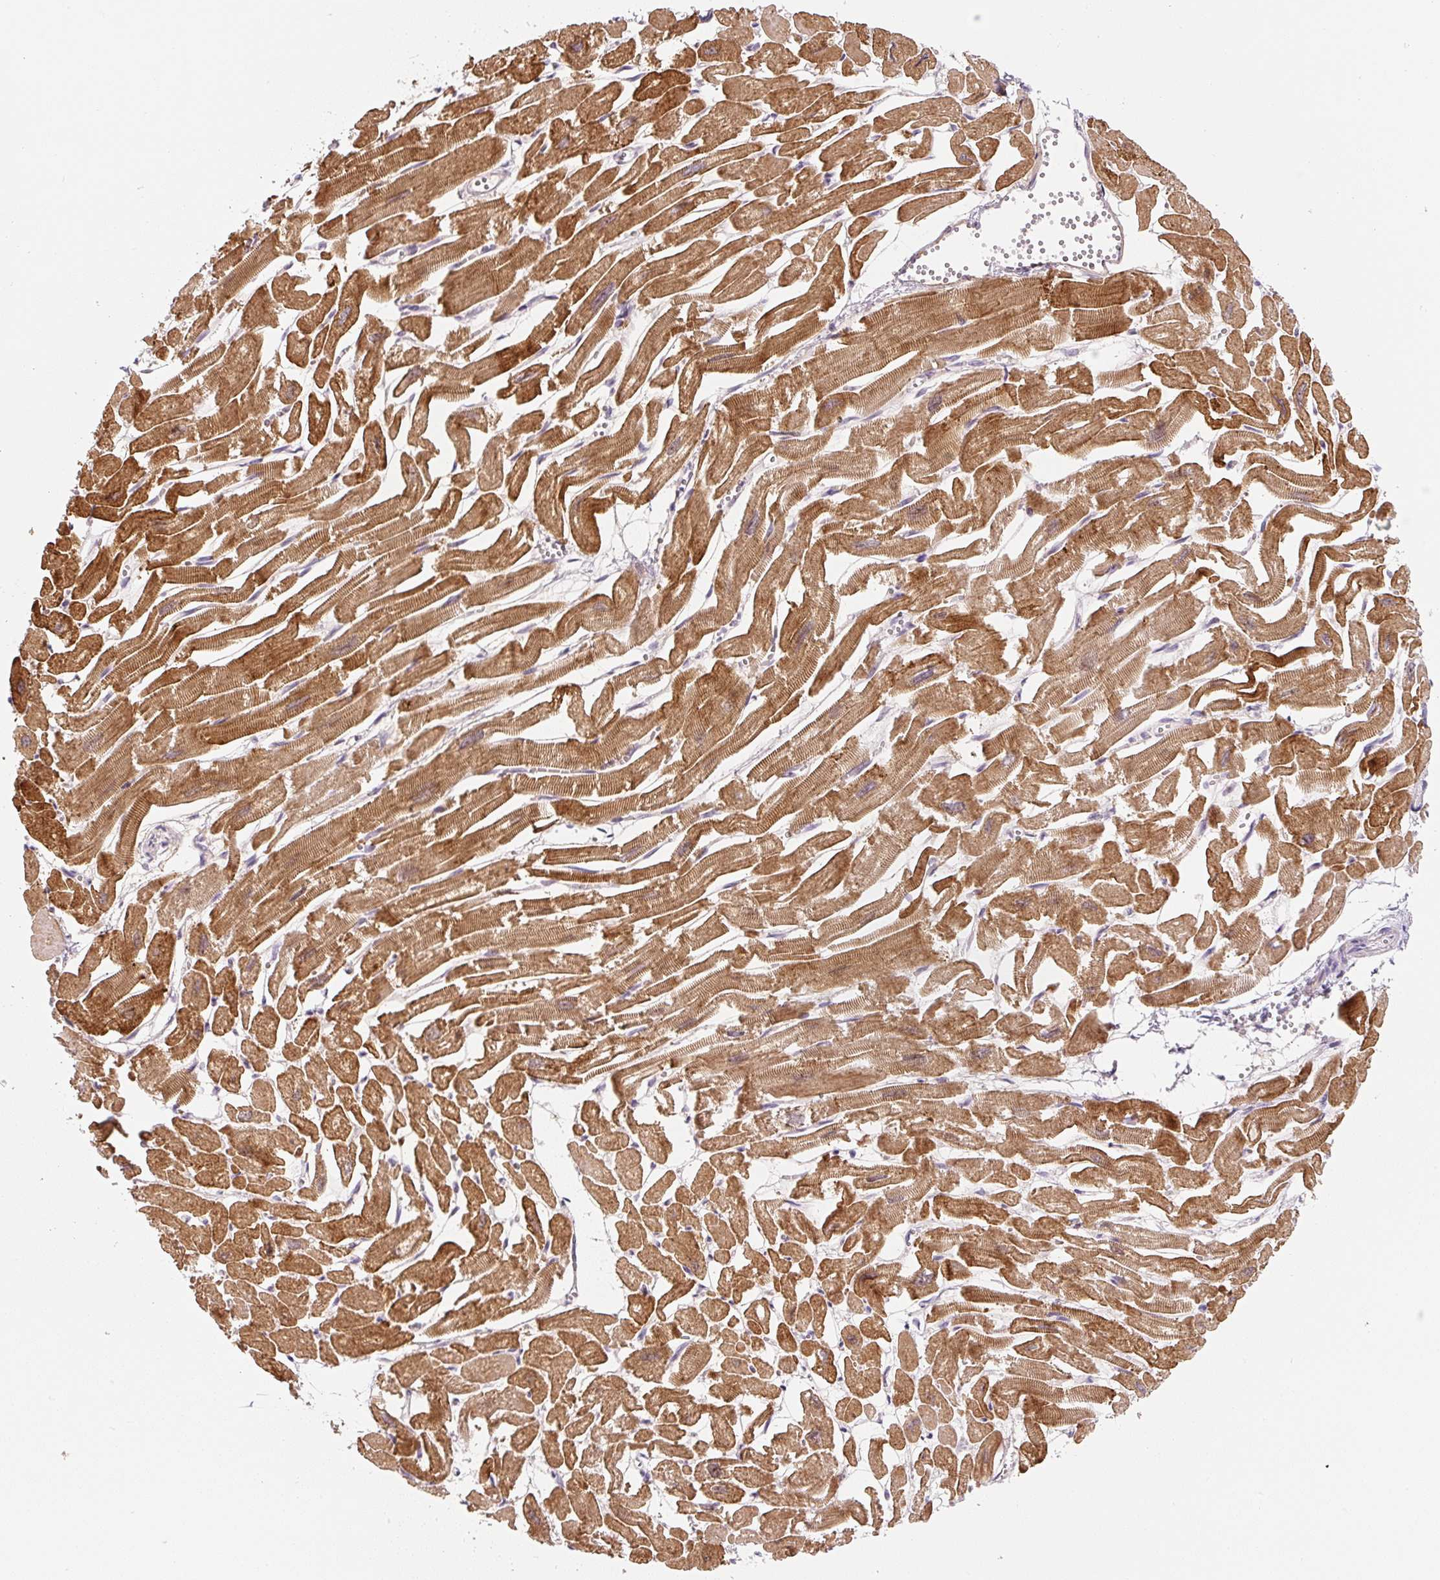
{"staining": {"intensity": "strong", "quantity": ">75%", "location": "cytoplasmic/membranous"}, "tissue": "heart muscle", "cell_type": "Cardiomyocytes", "image_type": "normal", "snomed": [{"axis": "morphology", "description": "Normal tissue, NOS"}, {"axis": "topography", "description": "Heart"}], "caption": "Immunohistochemical staining of normal heart muscle reveals high levels of strong cytoplasmic/membranous expression in approximately >75% of cardiomyocytes. (DAB = brown stain, brightfield microscopy at high magnification).", "gene": "PWWP3B", "patient": {"sex": "male", "age": 54}}